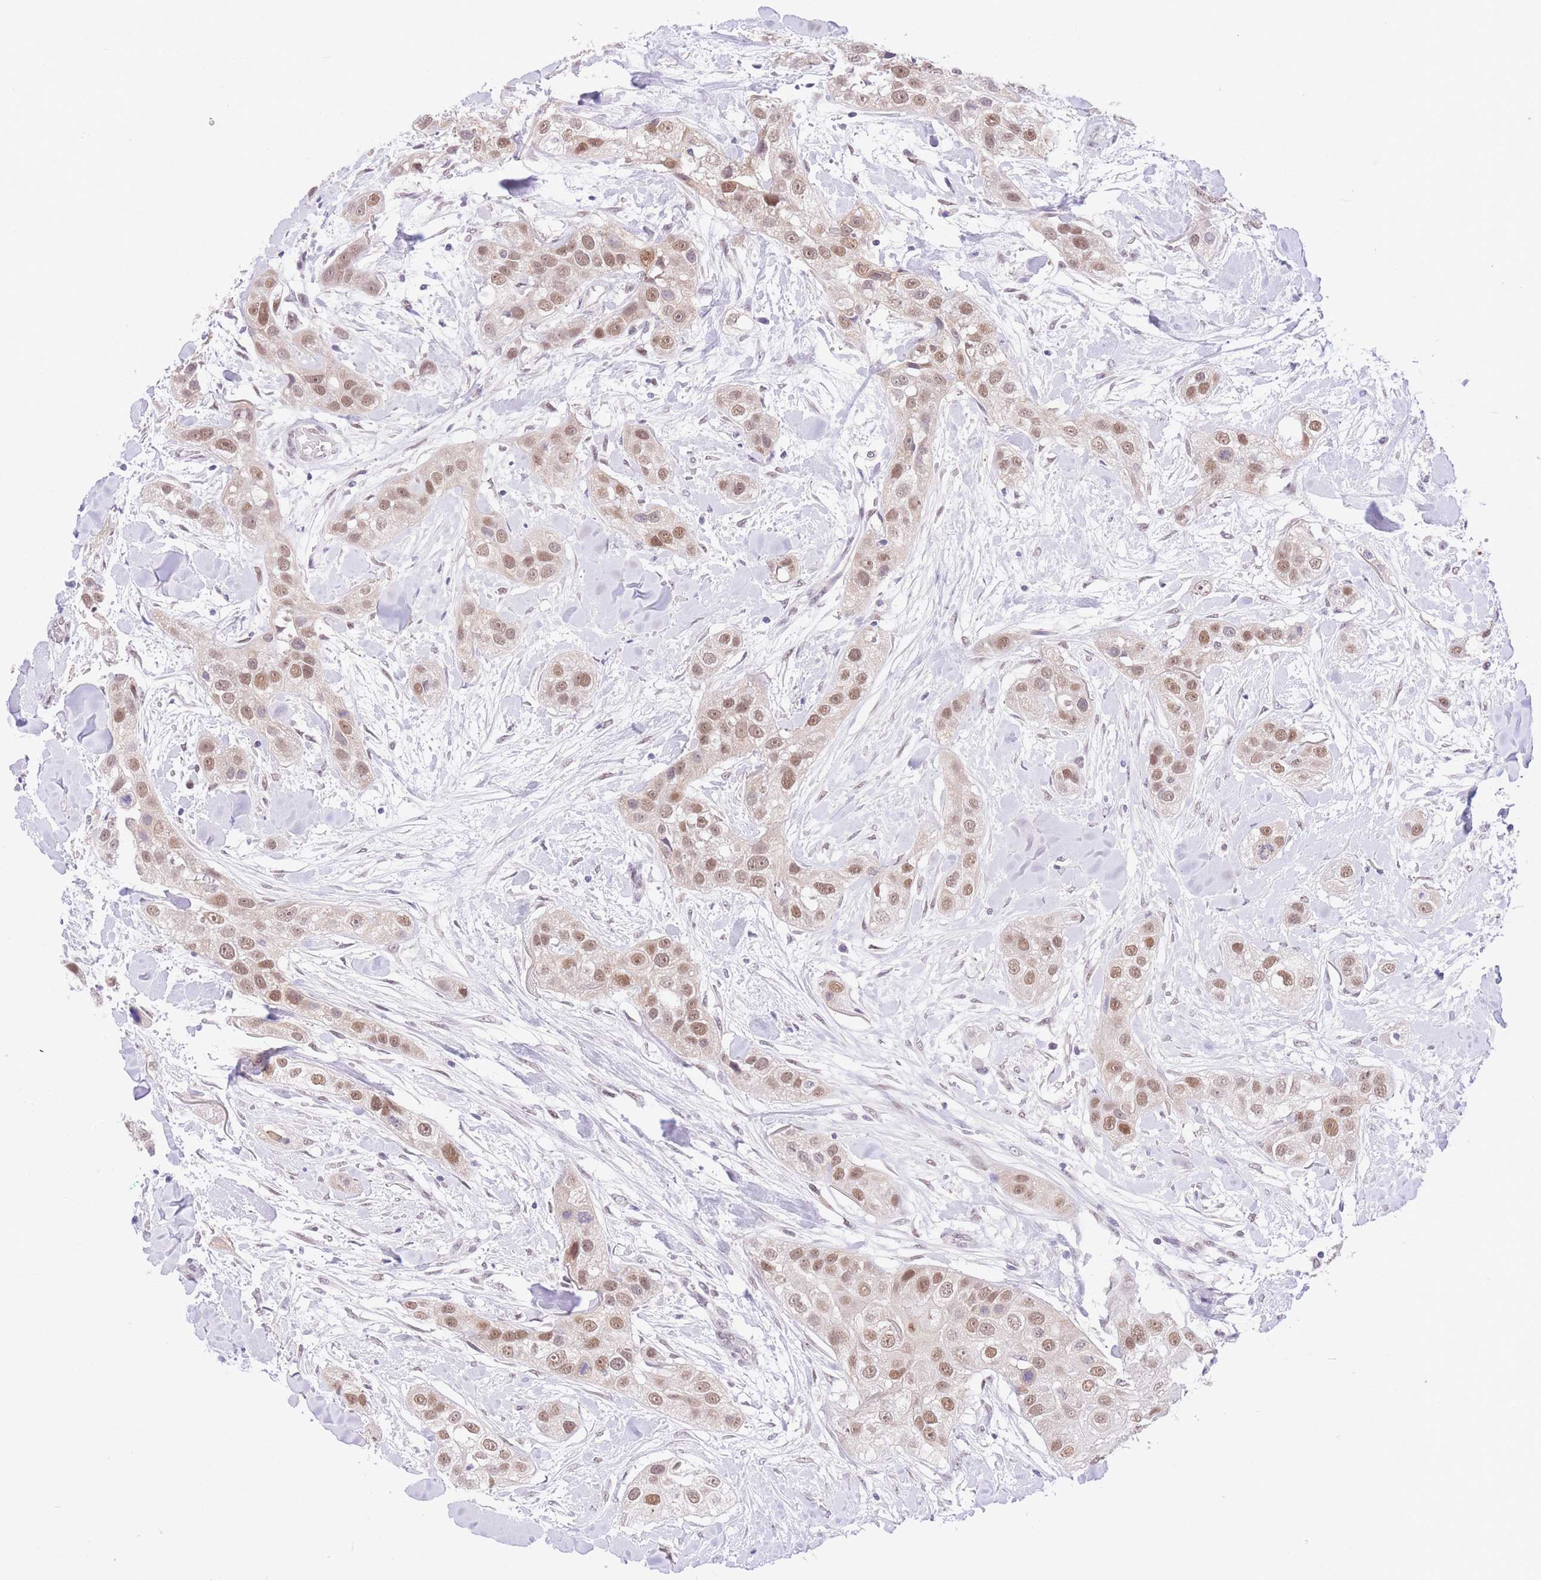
{"staining": {"intensity": "moderate", "quantity": ">75%", "location": "nuclear"}, "tissue": "head and neck cancer", "cell_type": "Tumor cells", "image_type": "cancer", "snomed": [{"axis": "morphology", "description": "Normal tissue, NOS"}, {"axis": "morphology", "description": "Squamous cell carcinoma, NOS"}, {"axis": "topography", "description": "Skeletal muscle"}, {"axis": "topography", "description": "Head-Neck"}], "caption": "Head and neck squamous cell carcinoma was stained to show a protein in brown. There is medium levels of moderate nuclear expression in about >75% of tumor cells. The staining was performed using DAB (3,3'-diaminobenzidine) to visualize the protein expression in brown, while the nuclei were stained in blue with hematoxylin (Magnification: 20x).", "gene": "UBXN7", "patient": {"sex": "male", "age": 51}}